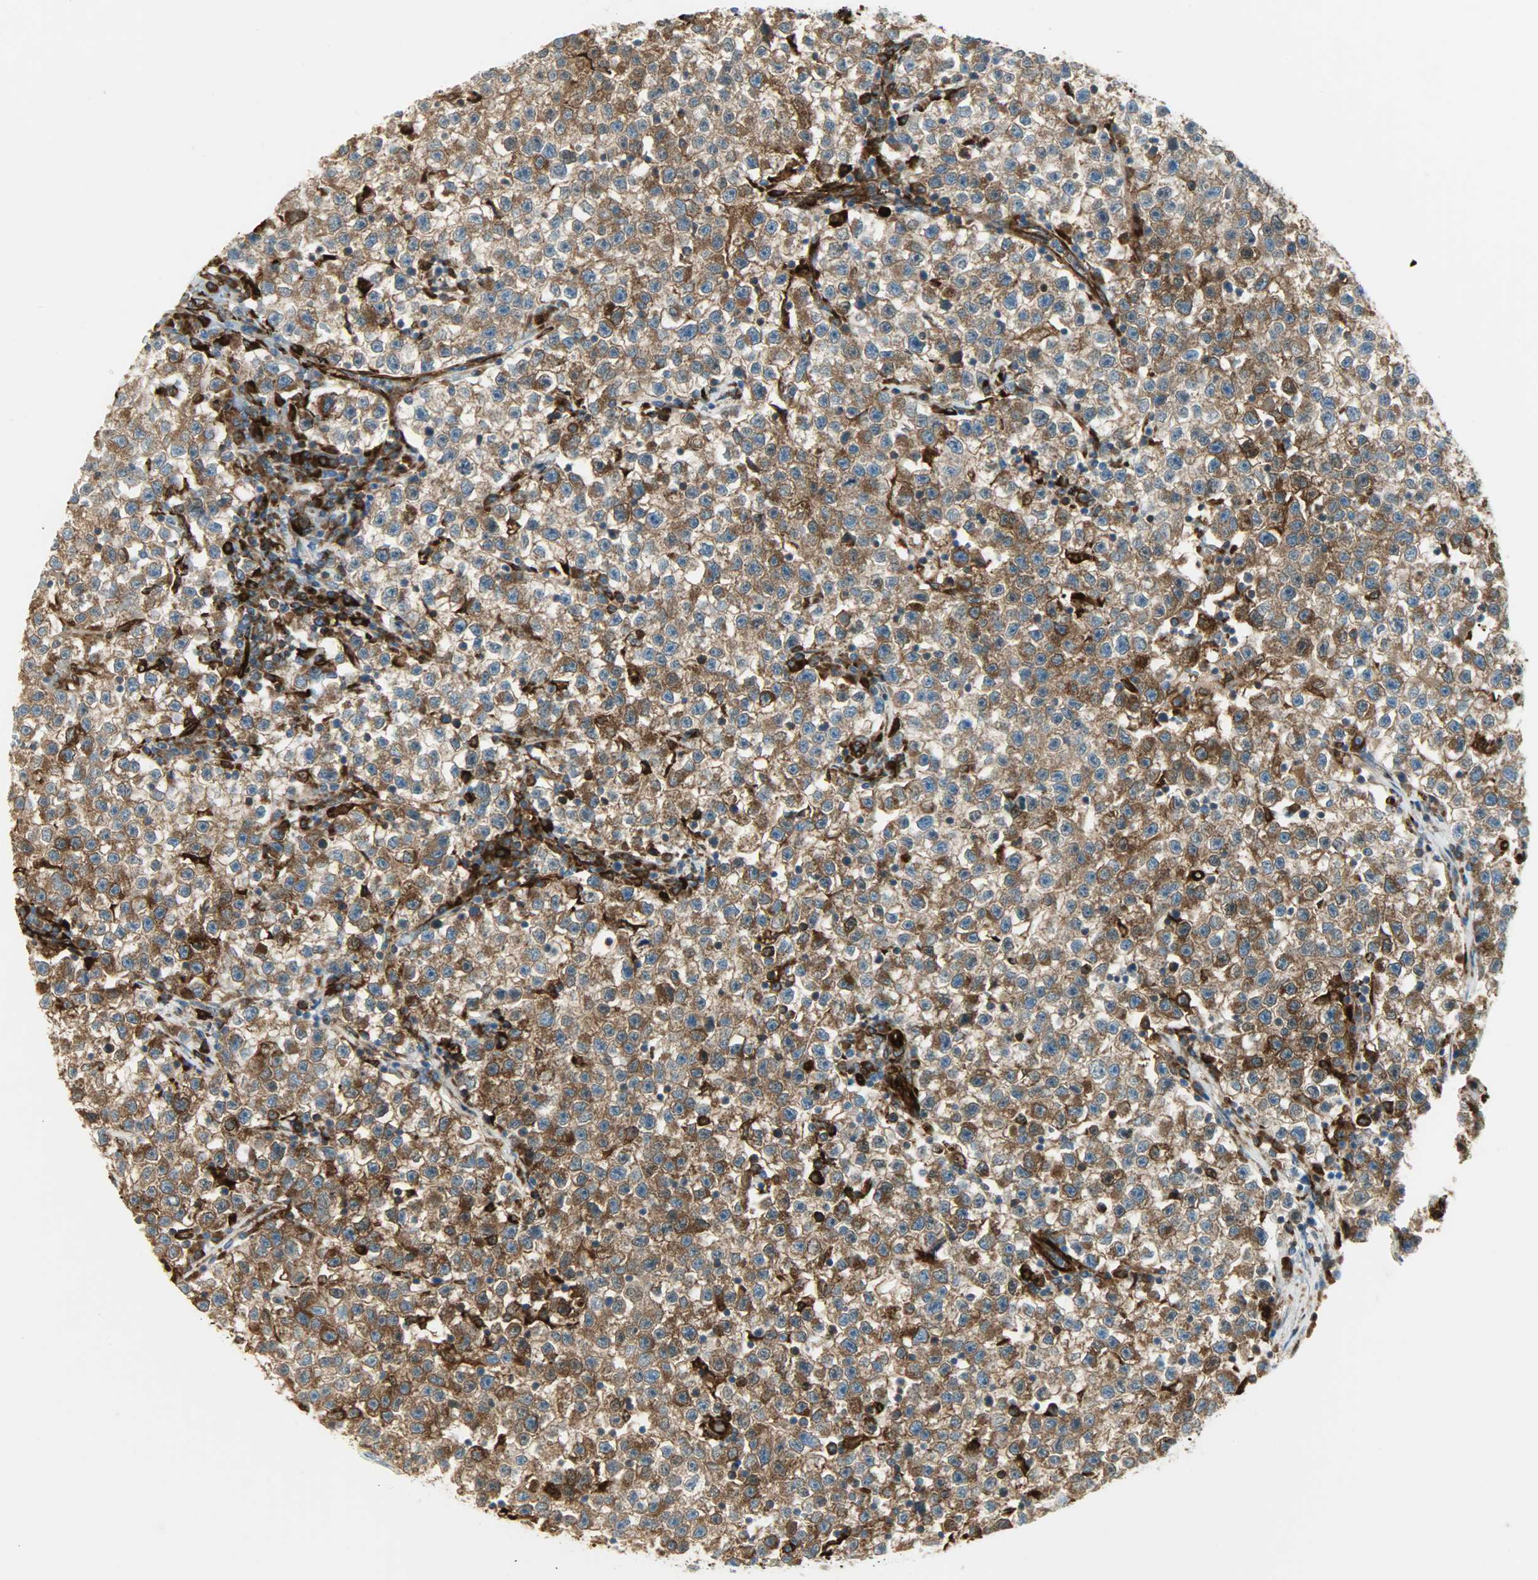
{"staining": {"intensity": "strong", "quantity": ">75%", "location": "cytoplasmic/membranous"}, "tissue": "testis cancer", "cell_type": "Tumor cells", "image_type": "cancer", "snomed": [{"axis": "morphology", "description": "Seminoma, NOS"}, {"axis": "topography", "description": "Testis"}], "caption": "Seminoma (testis) stained with a brown dye demonstrates strong cytoplasmic/membranous positive staining in about >75% of tumor cells.", "gene": "WARS1", "patient": {"sex": "male", "age": 22}}